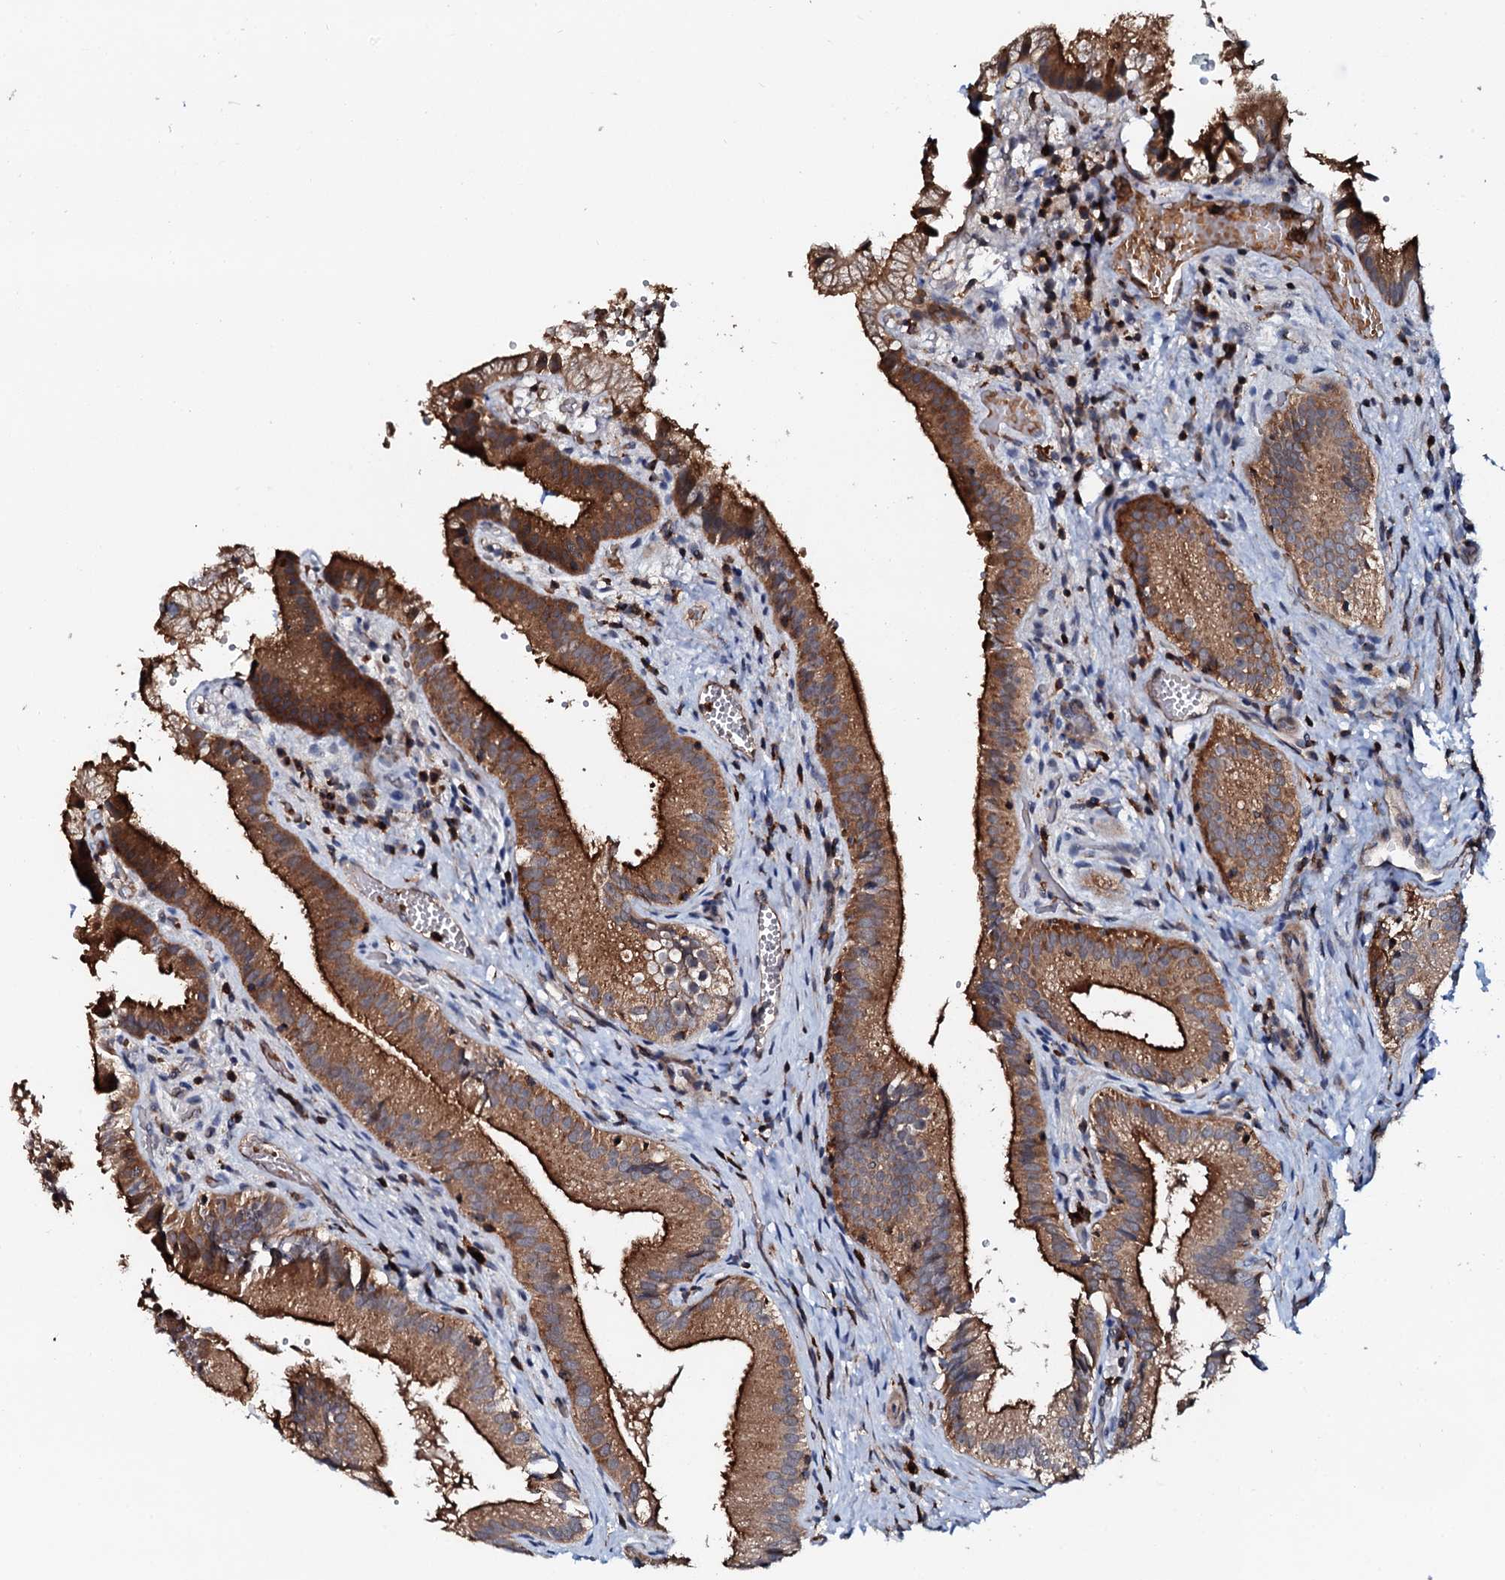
{"staining": {"intensity": "strong", "quantity": ">75%", "location": "cytoplasmic/membranous"}, "tissue": "gallbladder", "cell_type": "Glandular cells", "image_type": "normal", "snomed": [{"axis": "morphology", "description": "Normal tissue, NOS"}, {"axis": "topography", "description": "Gallbladder"}], "caption": "Brown immunohistochemical staining in normal human gallbladder displays strong cytoplasmic/membranous staining in about >75% of glandular cells.", "gene": "VAMP8", "patient": {"sex": "female", "age": 30}}